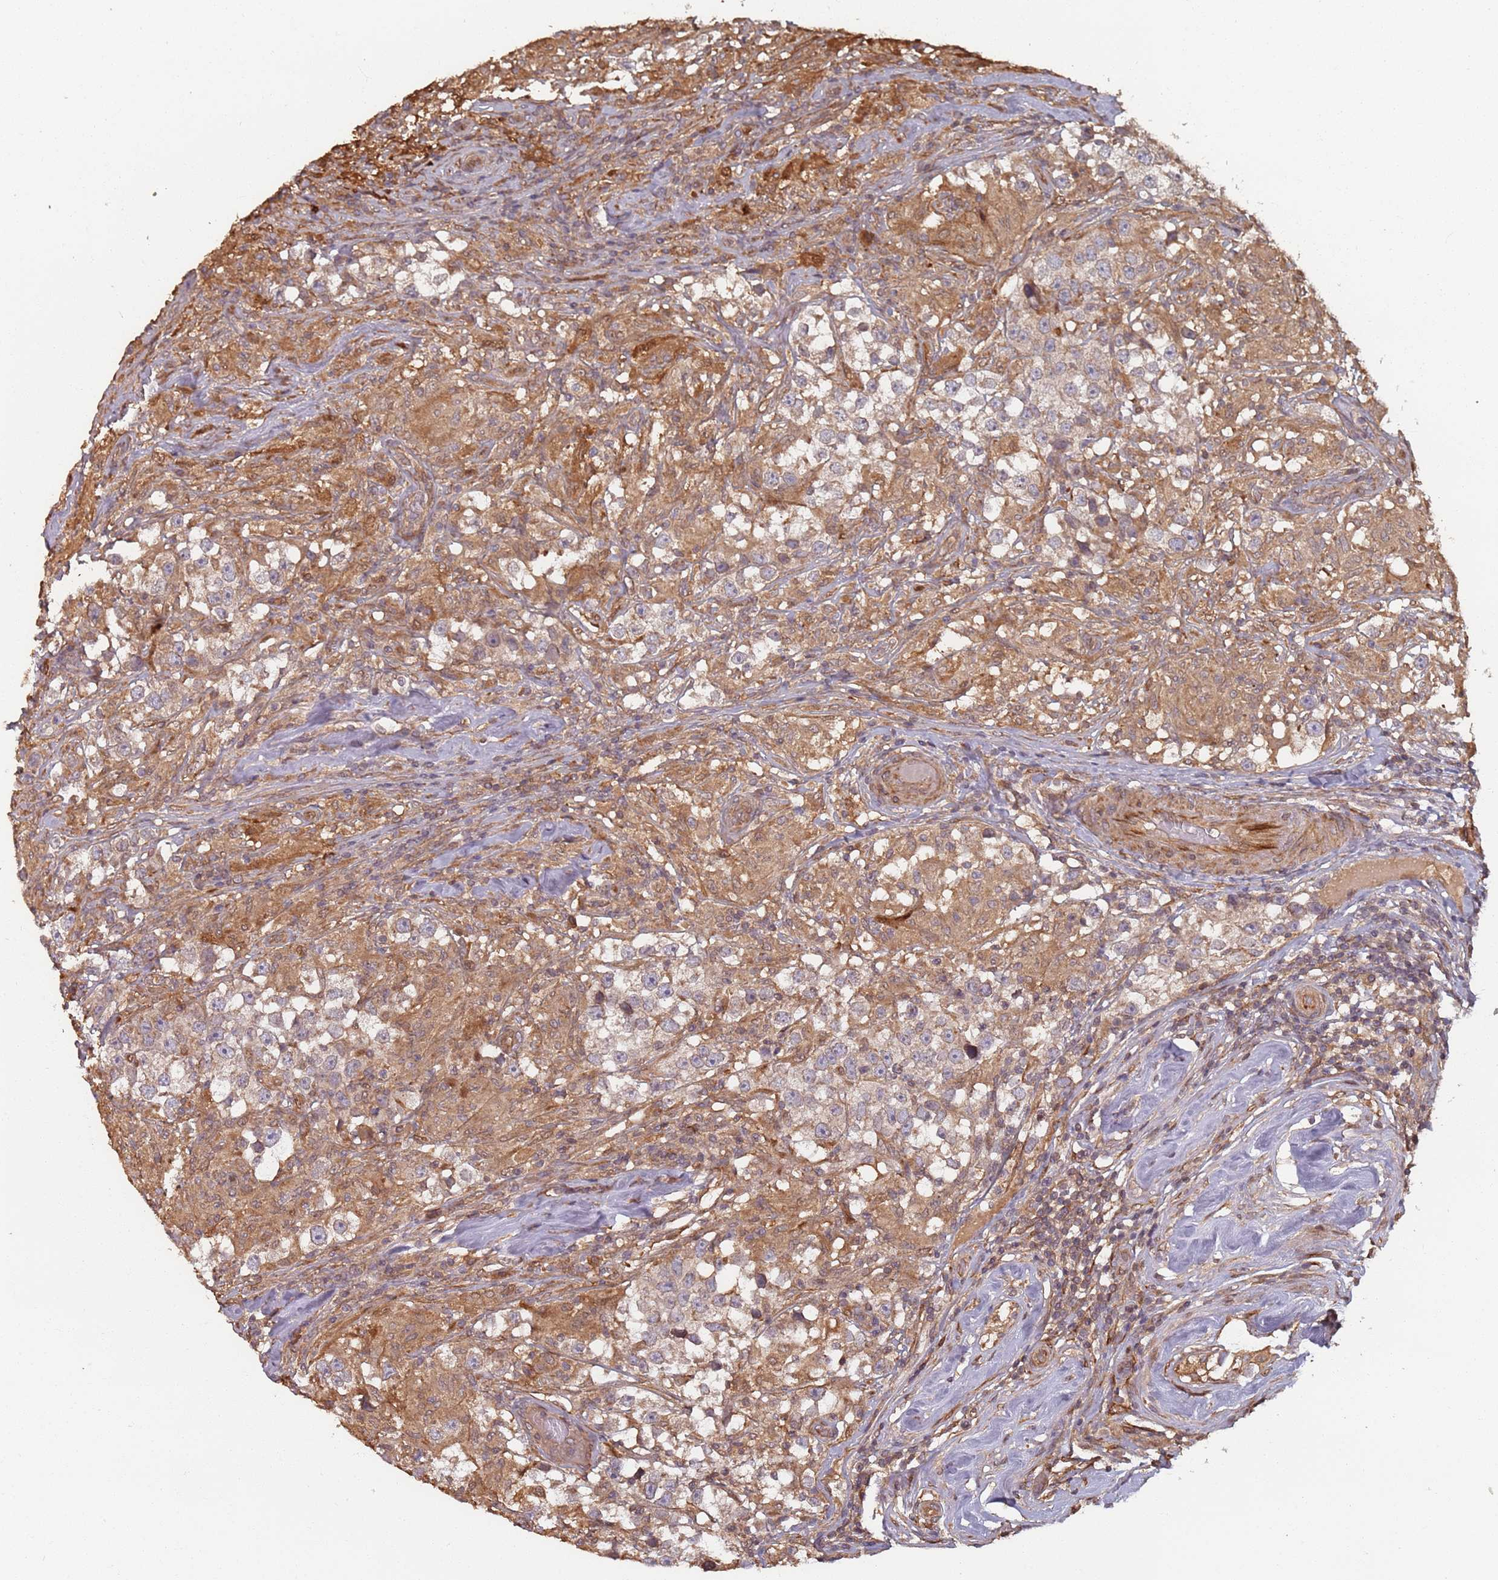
{"staining": {"intensity": "weak", "quantity": "<25%", "location": "cytoplasmic/membranous"}, "tissue": "testis cancer", "cell_type": "Tumor cells", "image_type": "cancer", "snomed": [{"axis": "morphology", "description": "Seminoma, NOS"}, {"axis": "topography", "description": "Testis"}], "caption": "A high-resolution image shows immunohistochemistry staining of testis seminoma, which displays no significant staining in tumor cells.", "gene": "SDCCAG8", "patient": {"sex": "male", "age": 46}}